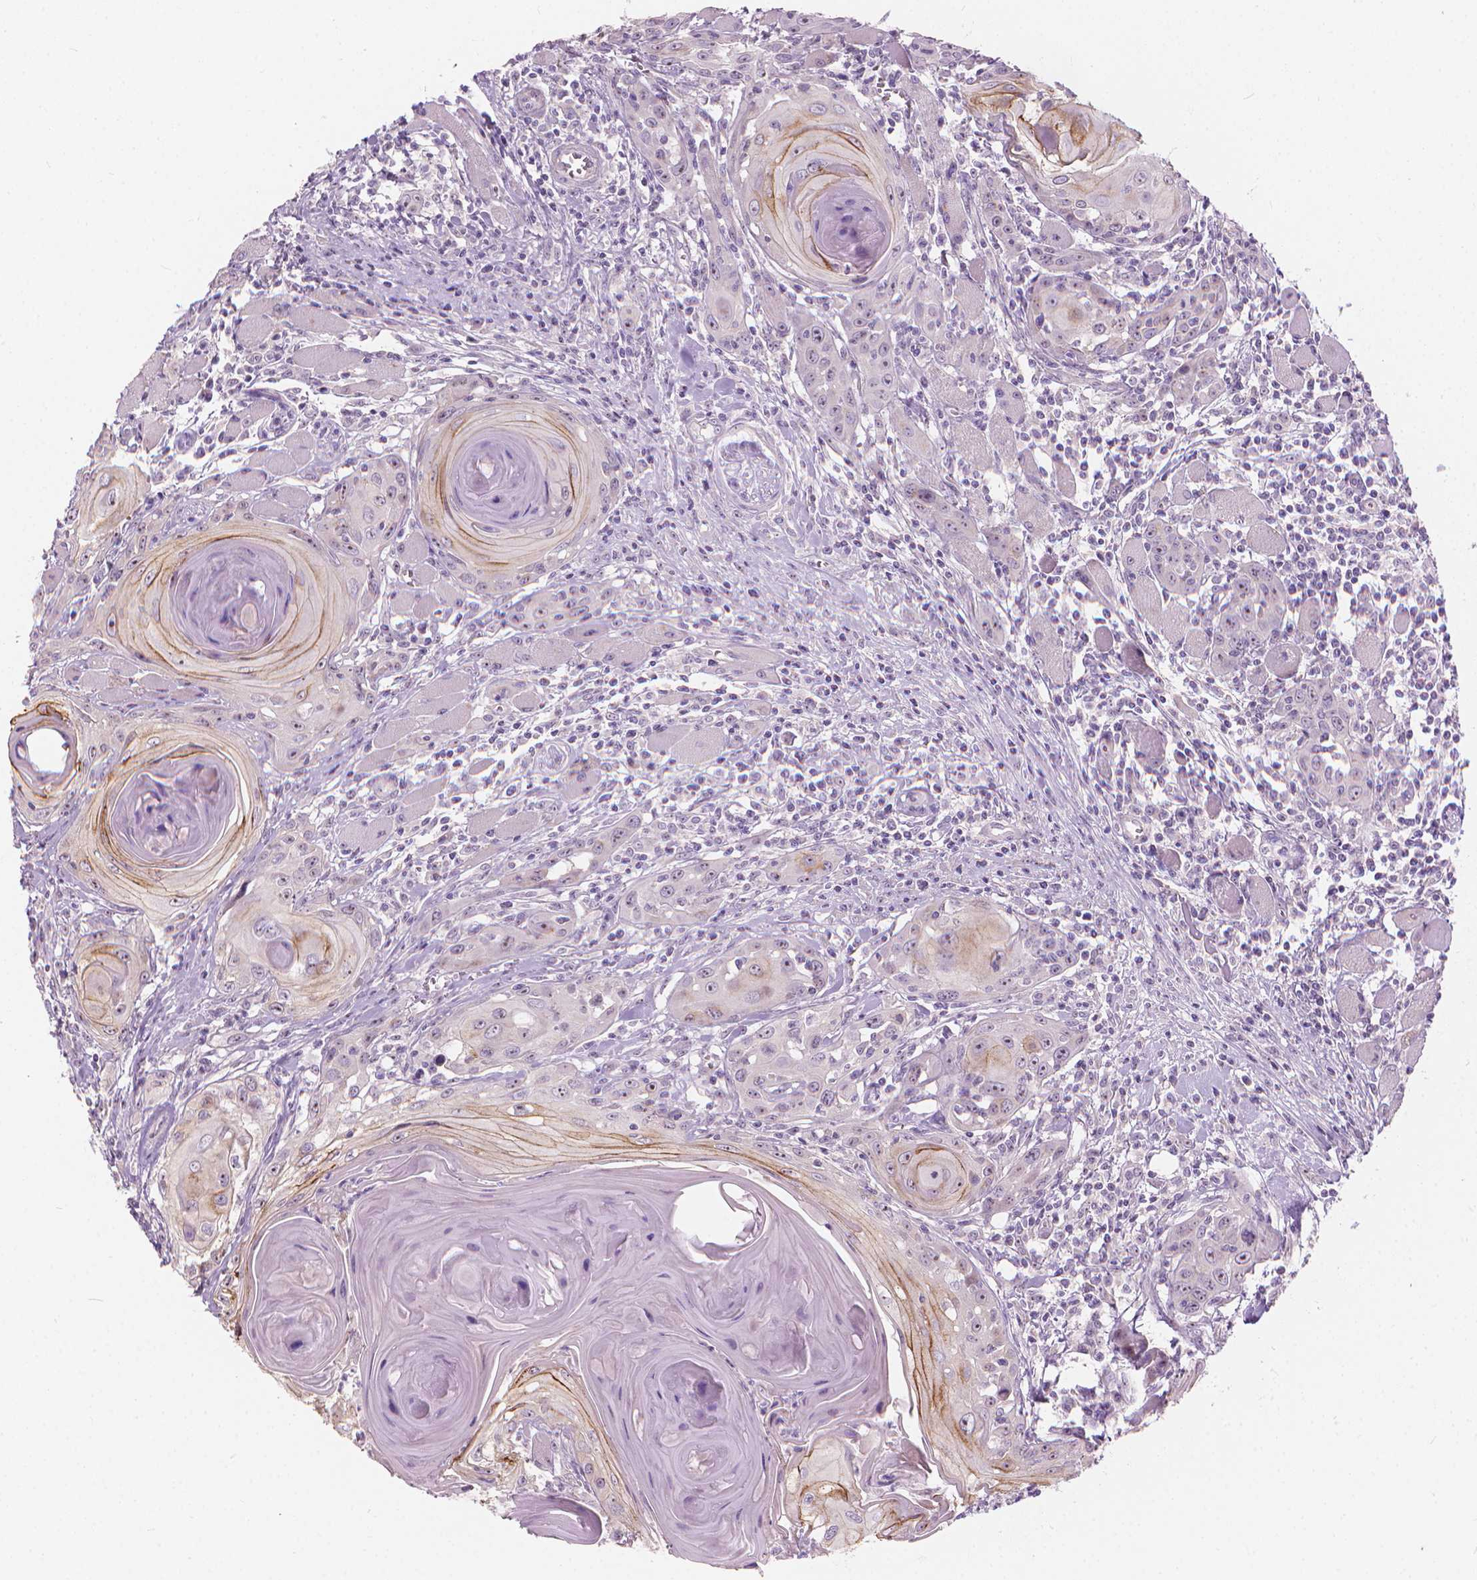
{"staining": {"intensity": "moderate", "quantity": "<25%", "location": "cytoplasmic/membranous"}, "tissue": "head and neck cancer", "cell_type": "Tumor cells", "image_type": "cancer", "snomed": [{"axis": "morphology", "description": "Squamous cell carcinoma, NOS"}, {"axis": "topography", "description": "Head-Neck"}], "caption": "Tumor cells reveal moderate cytoplasmic/membranous expression in about <25% of cells in head and neck squamous cell carcinoma.", "gene": "GPRC5A", "patient": {"sex": "female", "age": 80}}